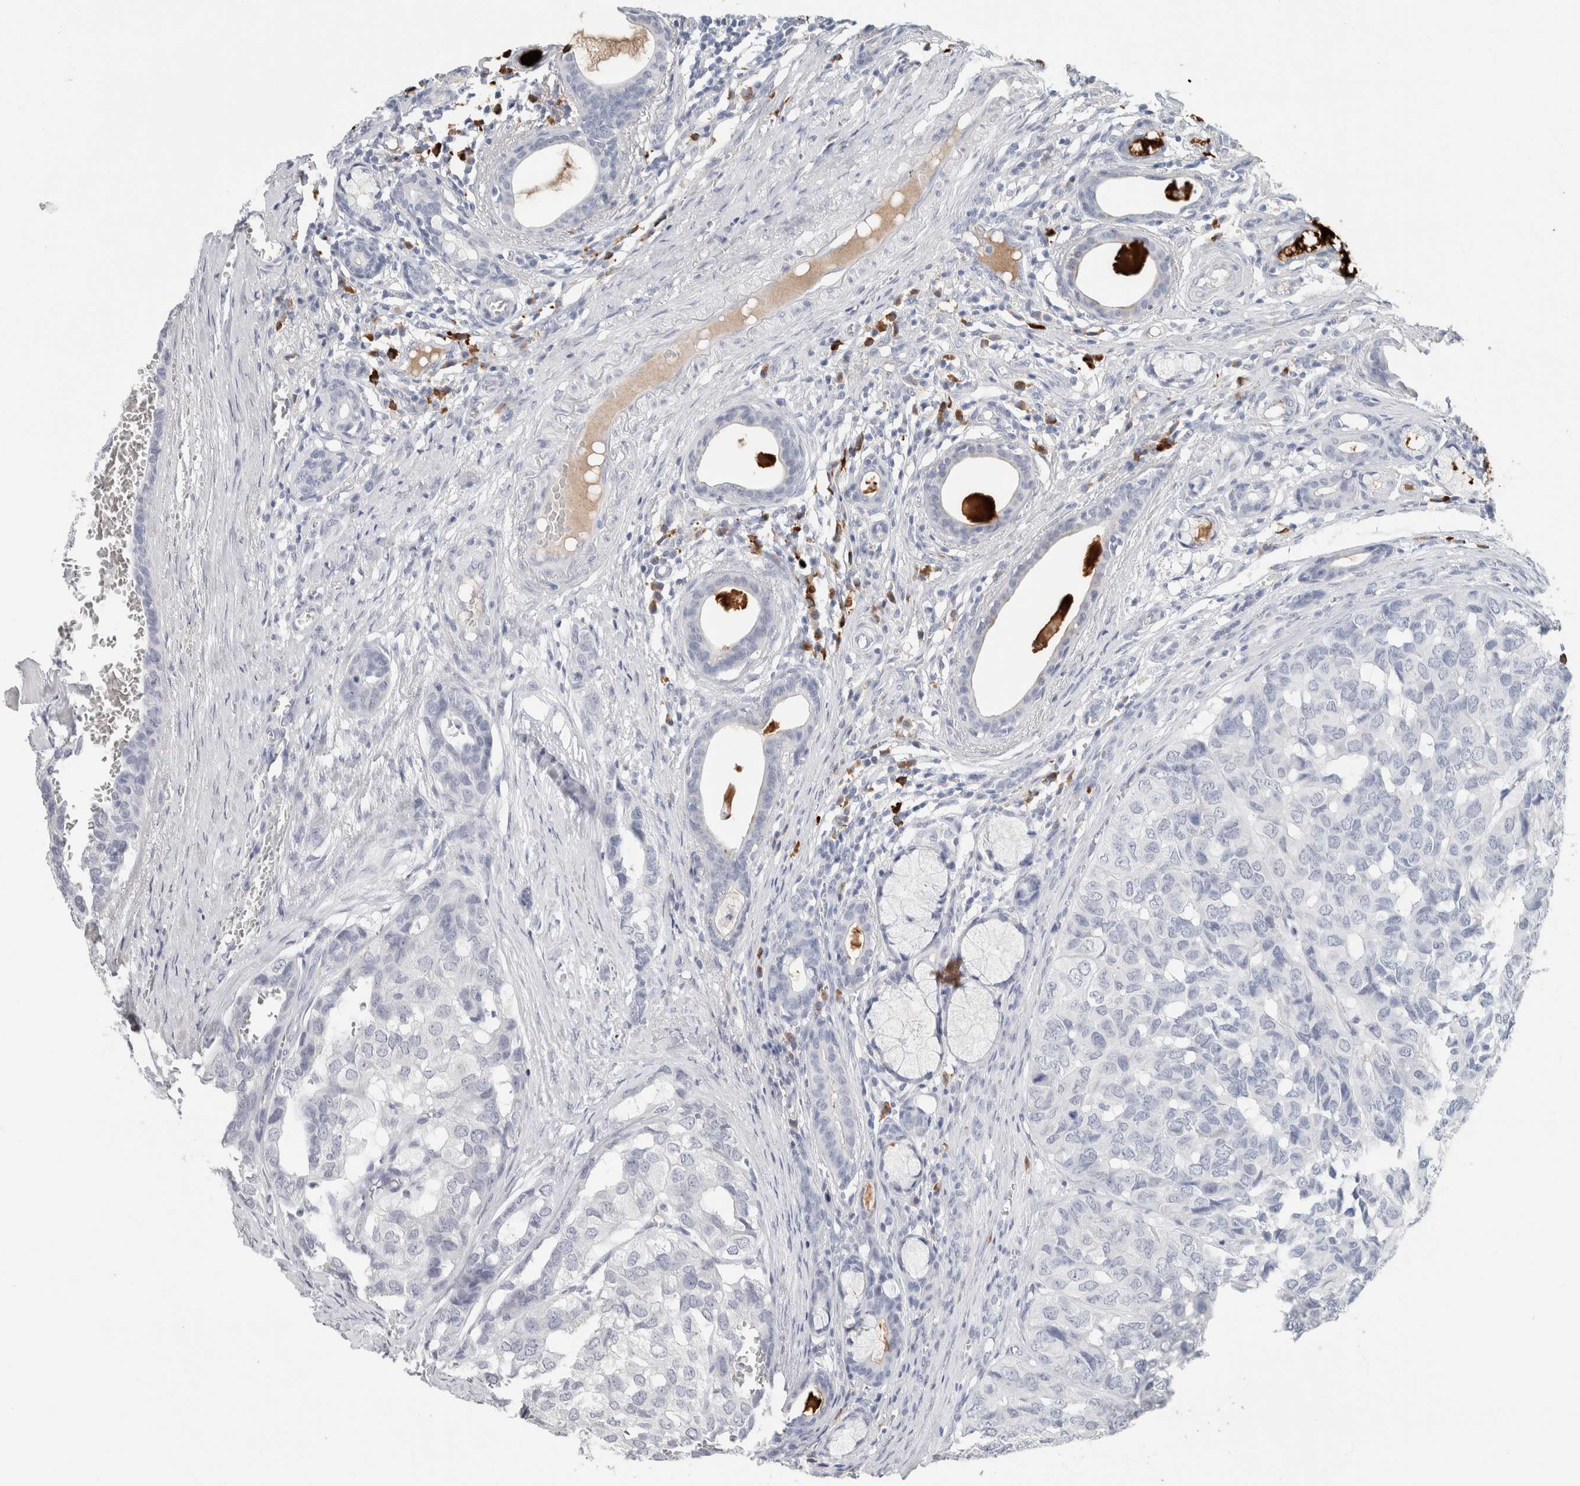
{"staining": {"intensity": "negative", "quantity": "none", "location": "none"}, "tissue": "head and neck cancer", "cell_type": "Tumor cells", "image_type": "cancer", "snomed": [{"axis": "morphology", "description": "Adenocarcinoma, NOS"}, {"axis": "topography", "description": "Salivary gland, NOS"}, {"axis": "topography", "description": "Head-Neck"}], "caption": "High magnification brightfield microscopy of adenocarcinoma (head and neck) stained with DAB (3,3'-diaminobenzidine) (brown) and counterstained with hematoxylin (blue): tumor cells show no significant expression.", "gene": "IL6", "patient": {"sex": "female", "age": 76}}